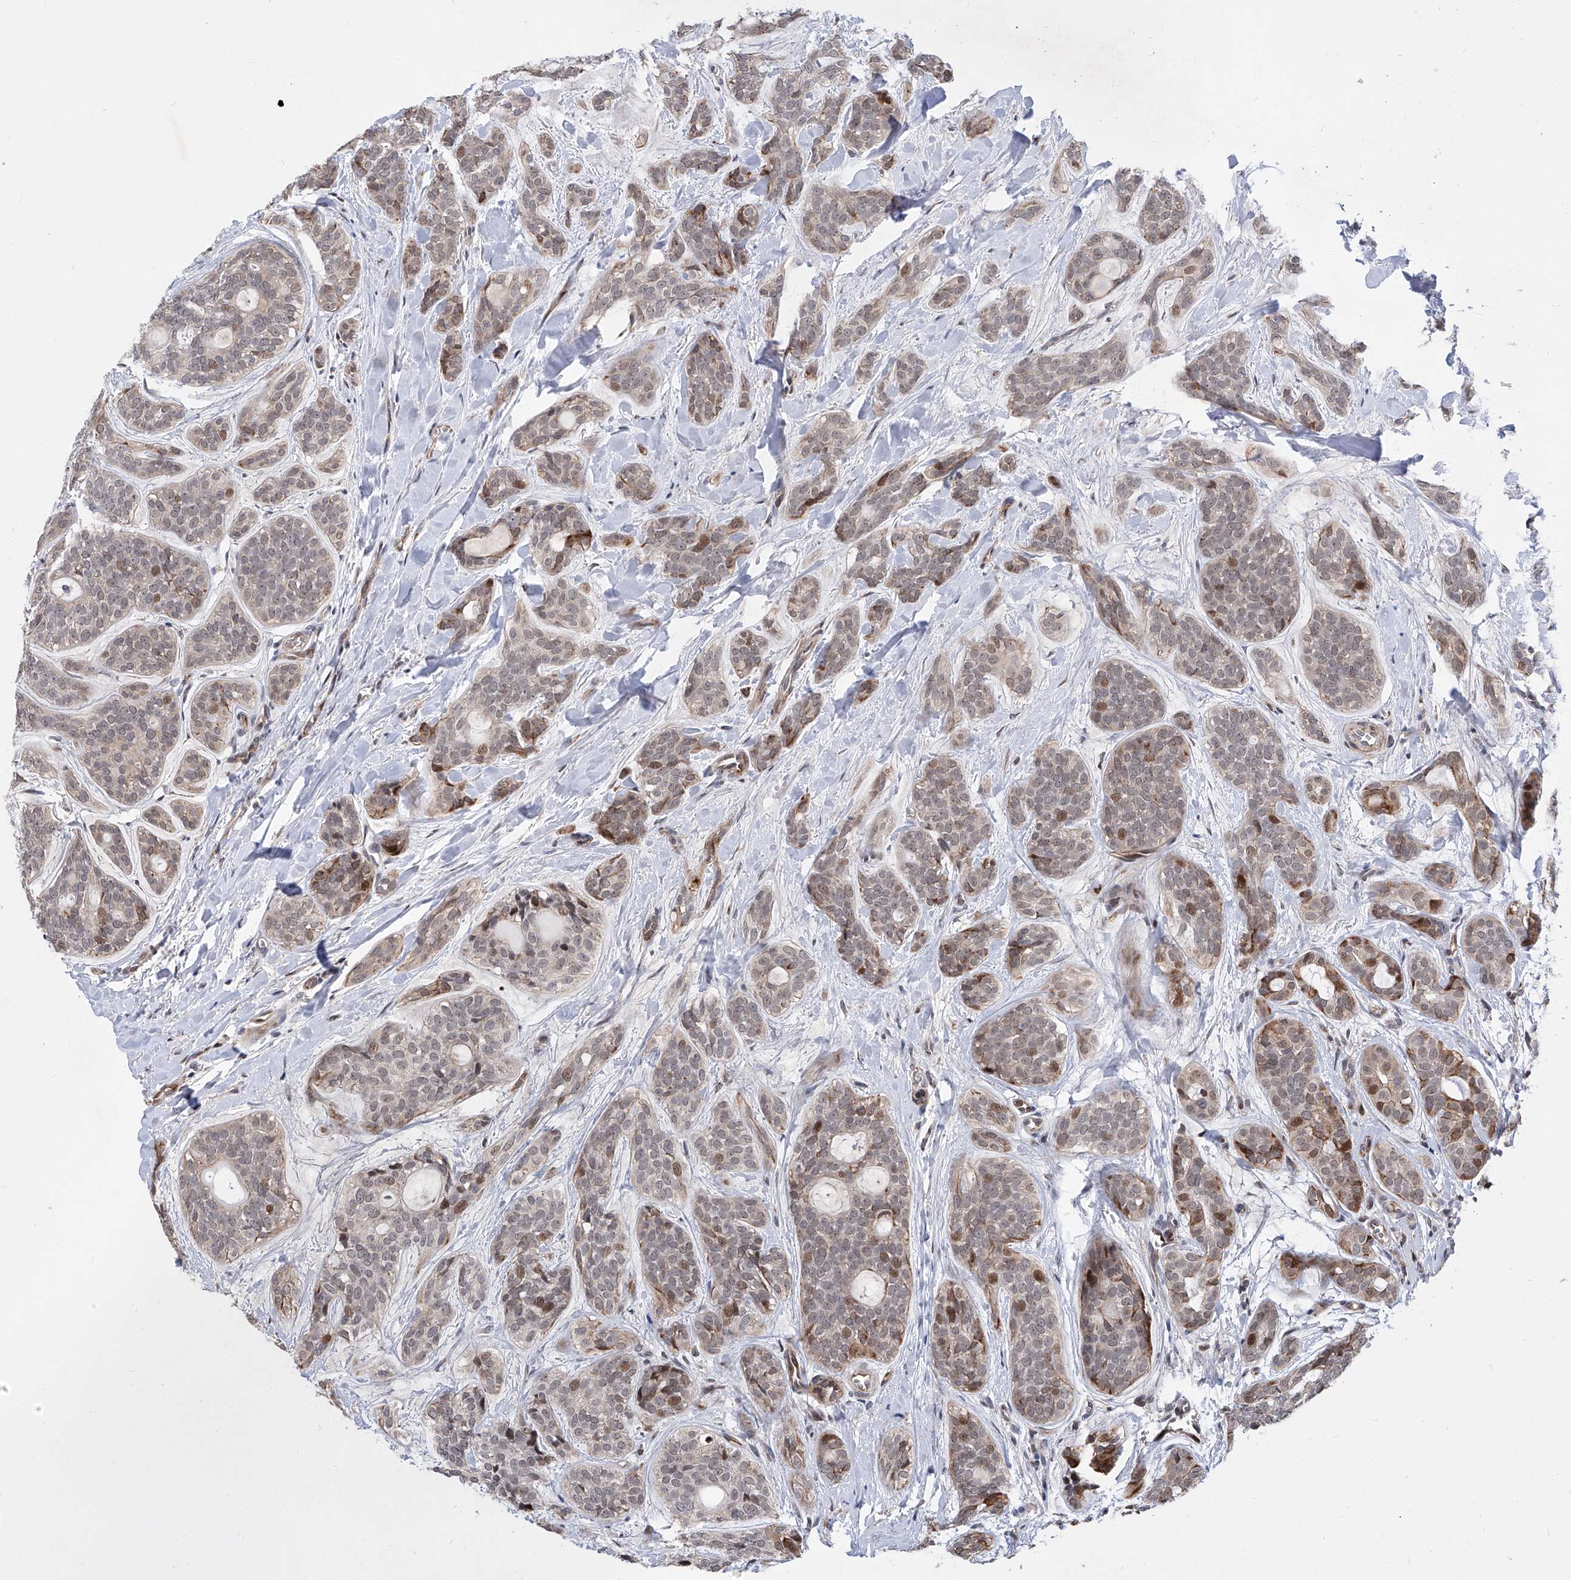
{"staining": {"intensity": "moderate", "quantity": "<25%", "location": "nuclear"}, "tissue": "head and neck cancer", "cell_type": "Tumor cells", "image_type": "cancer", "snomed": [{"axis": "morphology", "description": "Adenocarcinoma, NOS"}, {"axis": "topography", "description": "Head-Neck"}], "caption": "Protein analysis of head and neck cancer (adenocarcinoma) tissue shows moderate nuclear positivity in approximately <25% of tumor cells.", "gene": "FARP2", "patient": {"sex": "male", "age": 66}}